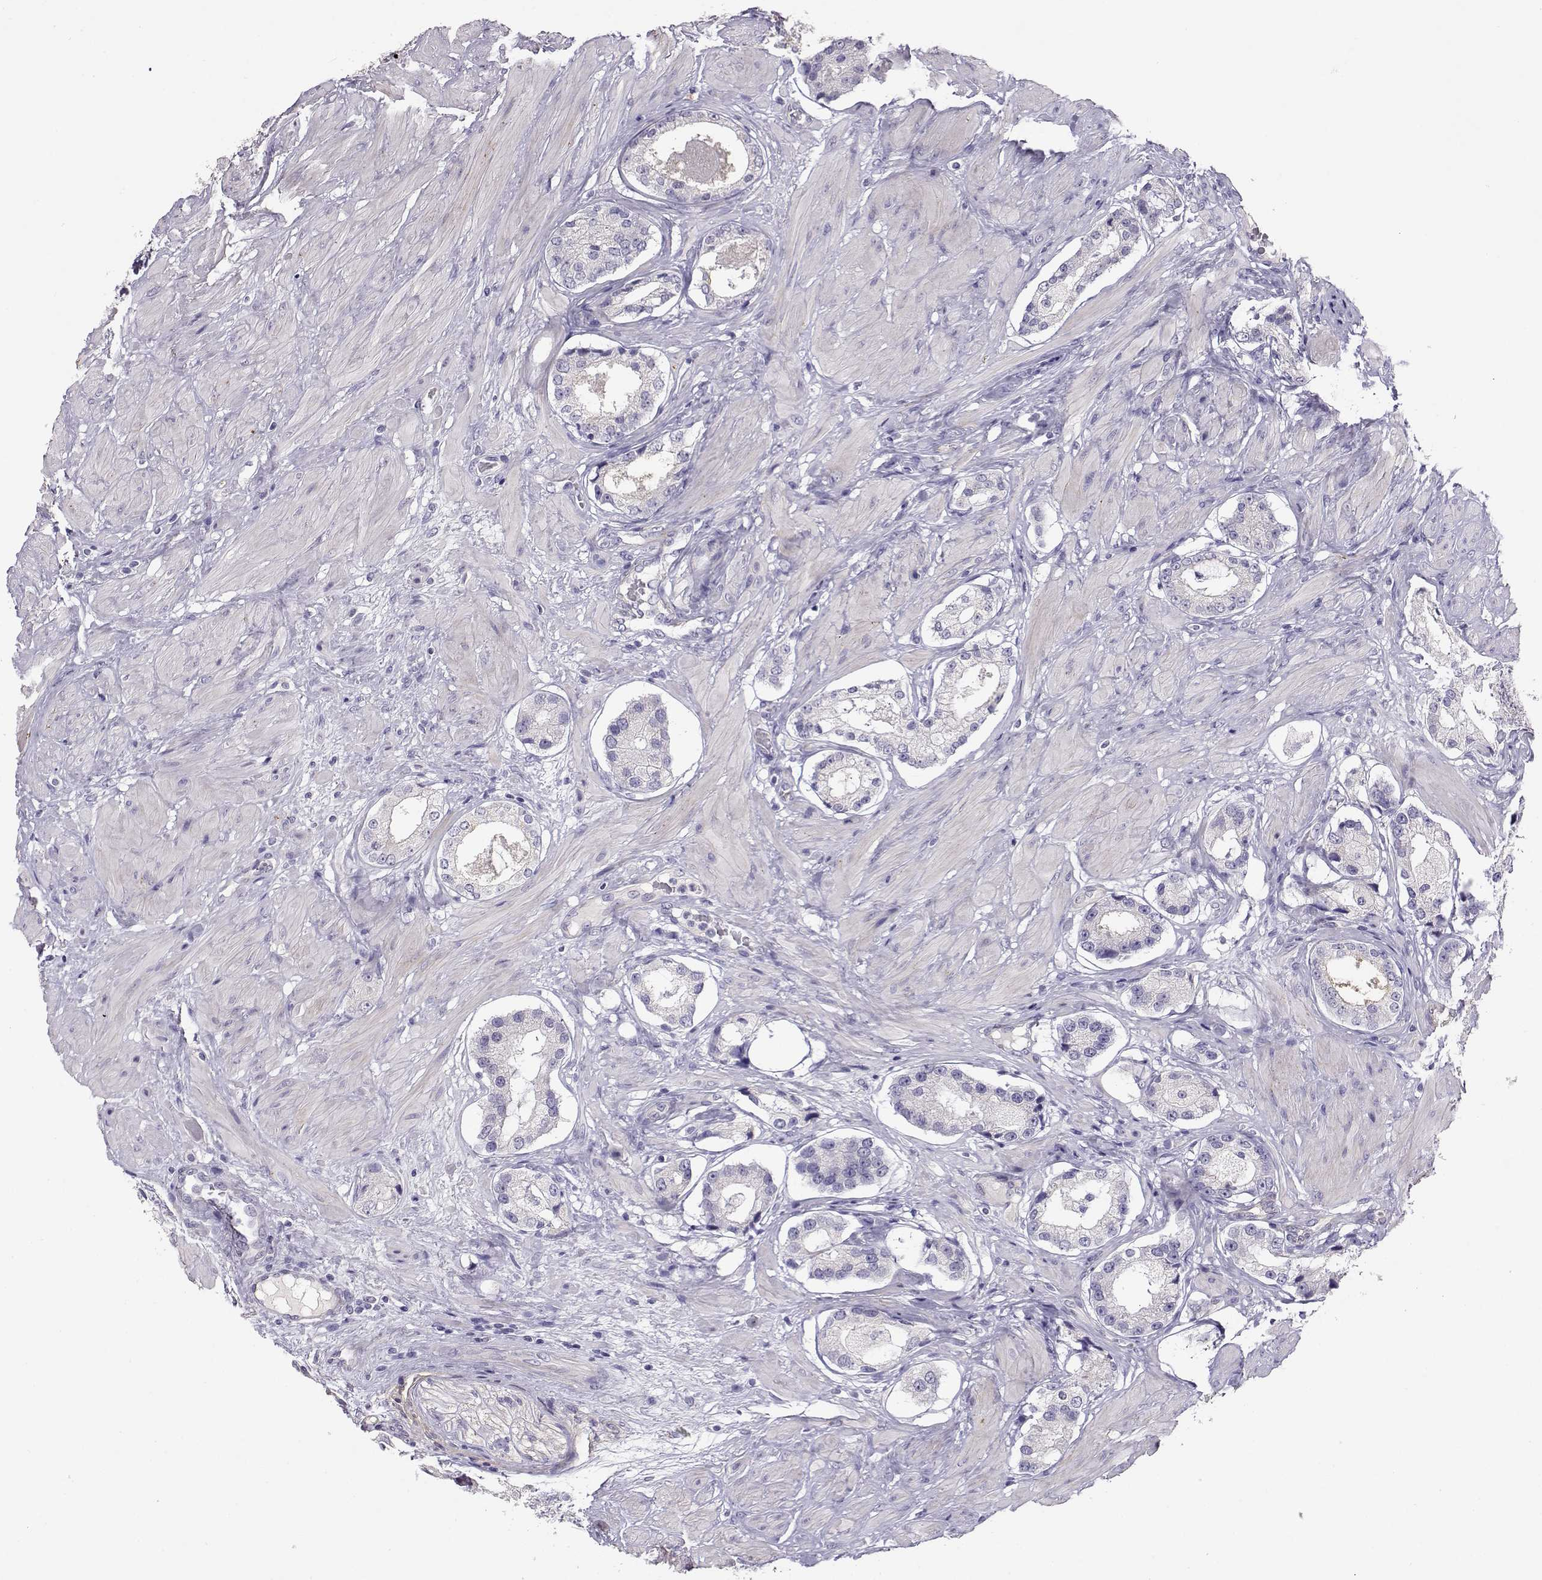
{"staining": {"intensity": "negative", "quantity": "none", "location": "none"}, "tissue": "prostate cancer", "cell_type": "Tumor cells", "image_type": "cancer", "snomed": [{"axis": "morphology", "description": "Adenocarcinoma, Low grade"}, {"axis": "topography", "description": "Prostate"}], "caption": "An image of human low-grade adenocarcinoma (prostate) is negative for staining in tumor cells.", "gene": "ENDOU", "patient": {"sex": "male", "age": 60}}